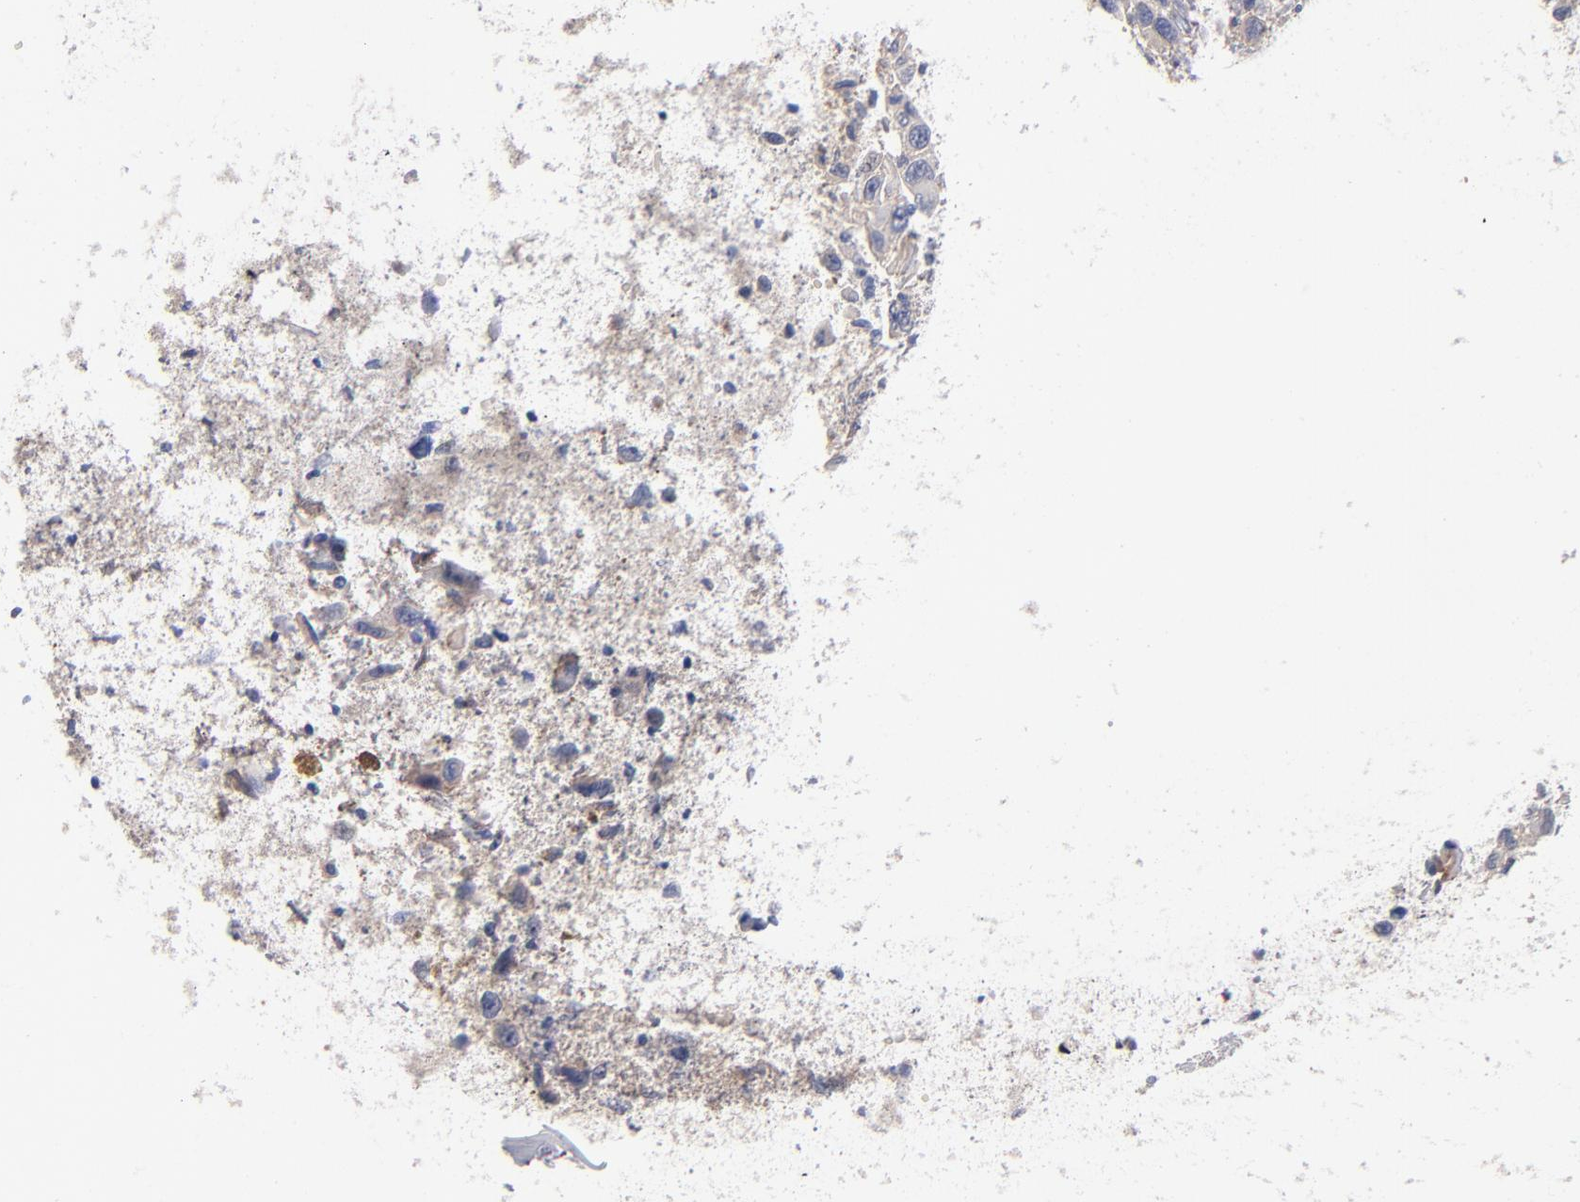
{"staining": {"intensity": "weak", "quantity": "25%-75%", "location": "cytoplasmic/membranous"}, "tissue": "skin cancer", "cell_type": "Tumor cells", "image_type": "cancer", "snomed": [{"axis": "morphology", "description": "Squamous cell carcinoma, NOS"}, {"axis": "topography", "description": "Skin"}], "caption": "Skin cancer (squamous cell carcinoma) was stained to show a protein in brown. There is low levels of weak cytoplasmic/membranous staining in about 25%-75% of tumor cells.", "gene": "PLSCR4", "patient": {"sex": "male", "age": 24}}